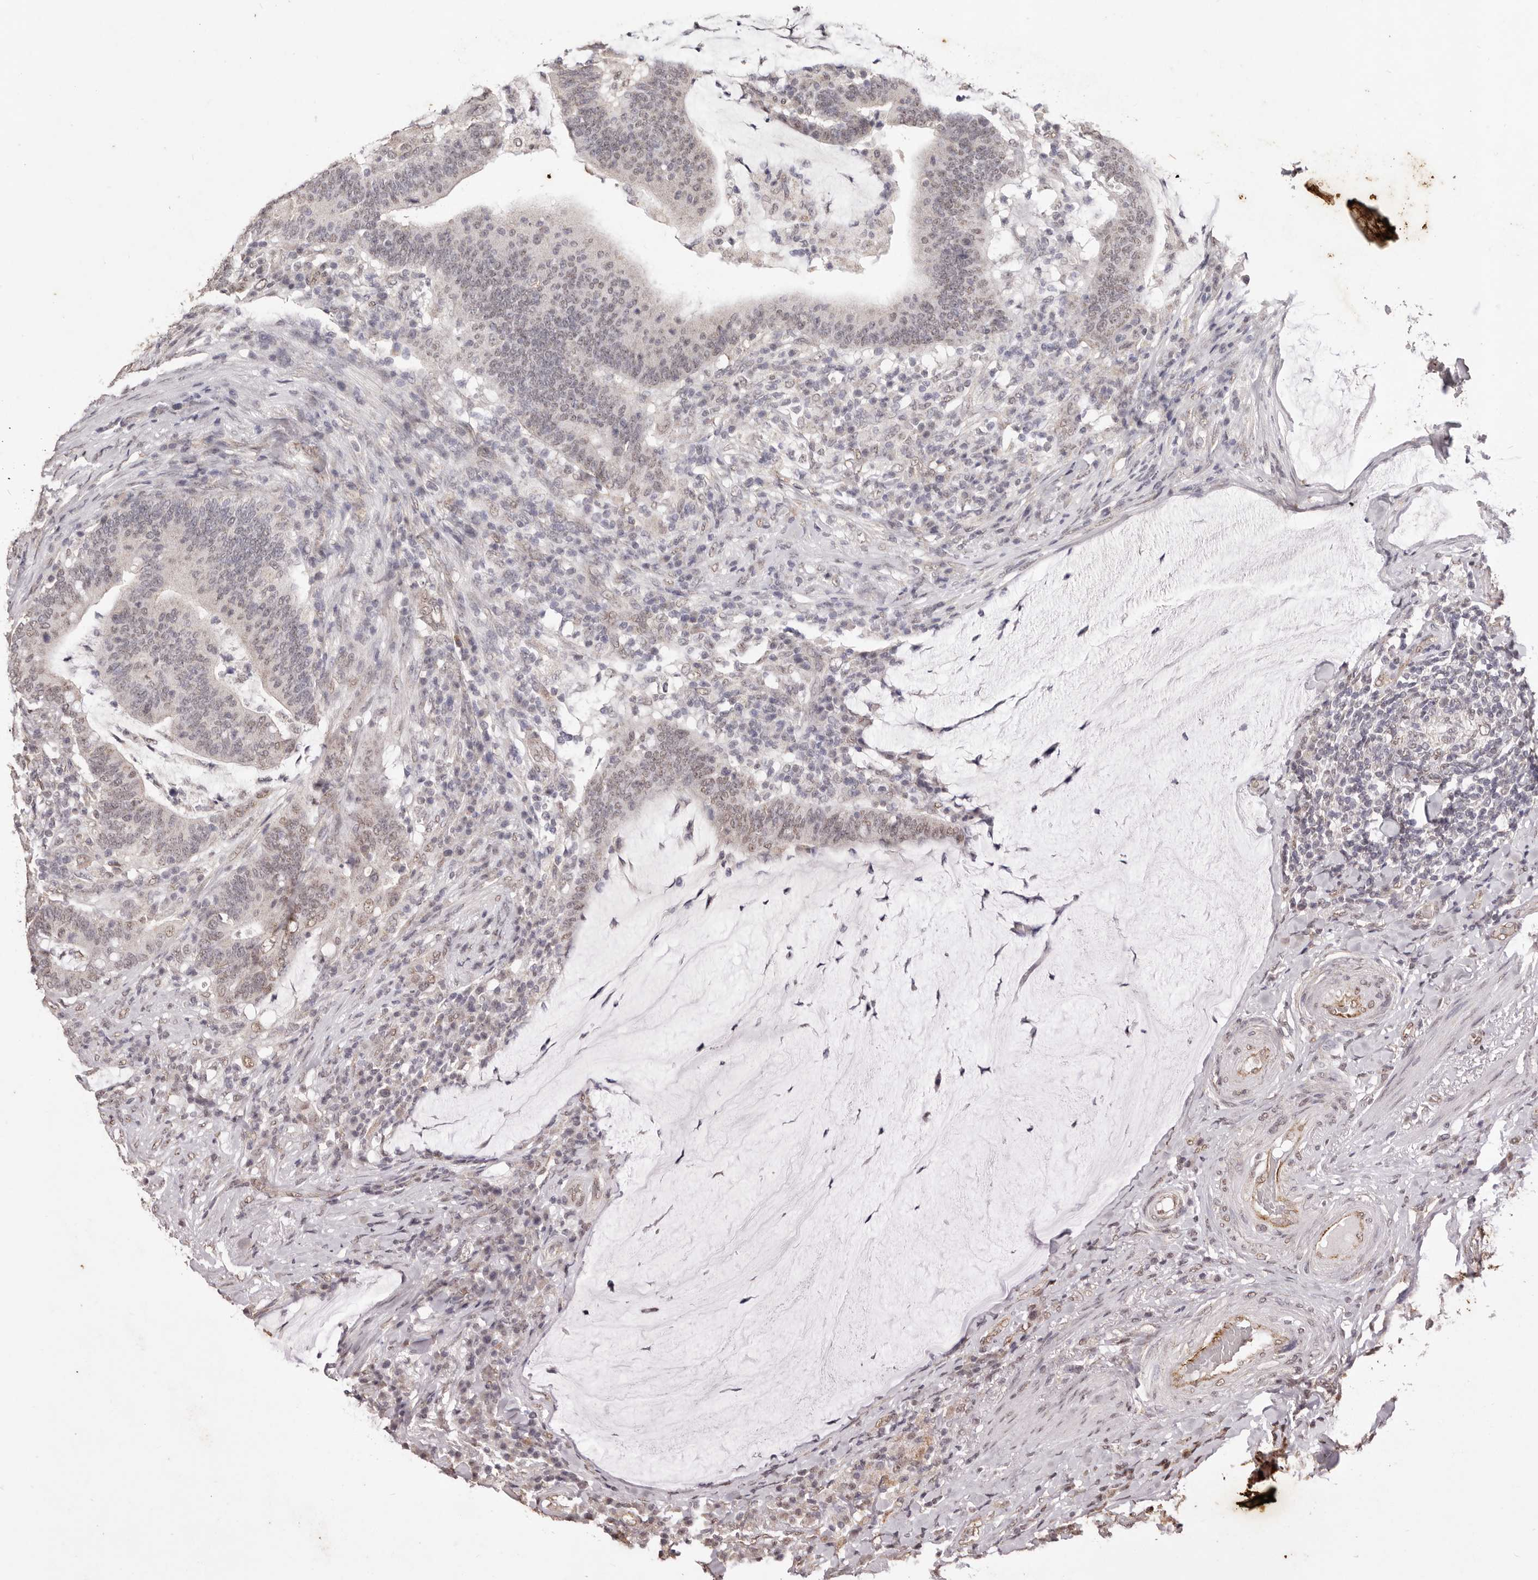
{"staining": {"intensity": "weak", "quantity": "25%-75%", "location": "nuclear"}, "tissue": "colorectal cancer", "cell_type": "Tumor cells", "image_type": "cancer", "snomed": [{"axis": "morphology", "description": "Normal tissue, NOS"}, {"axis": "morphology", "description": "Adenocarcinoma, NOS"}, {"axis": "topography", "description": "Colon"}], "caption": "High-power microscopy captured an immunohistochemistry photomicrograph of adenocarcinoma (colorectal), revealing weak nuclear expression in approximately 25%-75% of tumor cells. (DAB (3,3'-diaminobenzidine) IHC, brown staining for protein, blue staining for nuclei).", "gene": "RPS6KA5", "patient": {"sex": "female", "age": 66}}